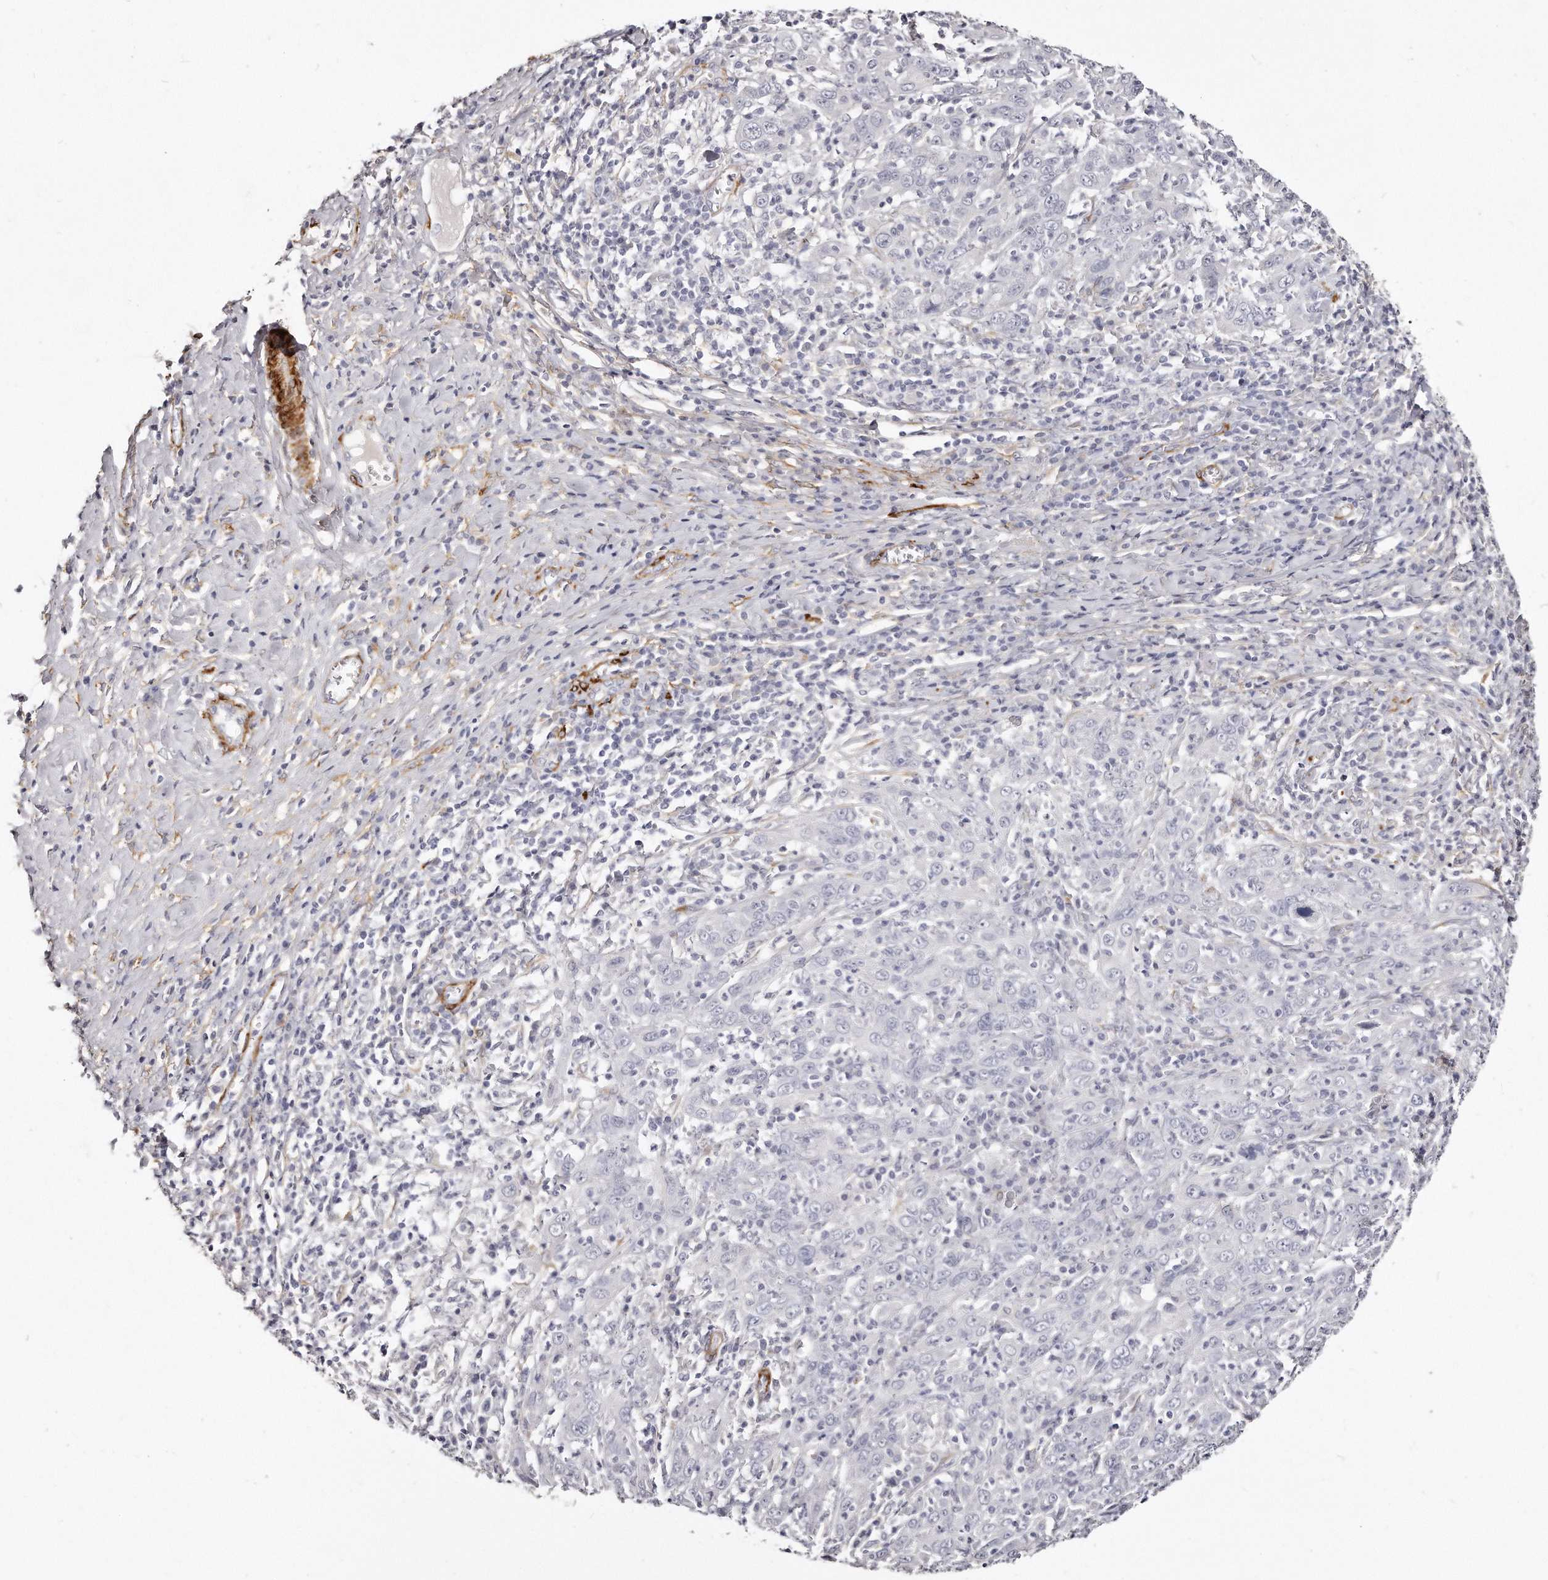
{"staining": {"intensity": "negative", "quantity": "none", "location": "none"}, "tissue": "cervical cancer", "cell_type": "Tumor cells", "image_type": "cancer", "snomed": [{"axis": "morphology", "description": "Squamous cell carcinoma, NOS"}, {"axis": "topography", "description": "Cervix"}], "caption": "Protein analysis of cervical squamous cell carcinoma demonstrates no significant positivity in tumor cells. Brightfield microscopy of immunohistochemistry (IHC) stained with DAB (brown) and hematoxylin (blue), captured at high magnification.", "gene": "LMOD1", "patient": {"sex": "female", "age": 46}}